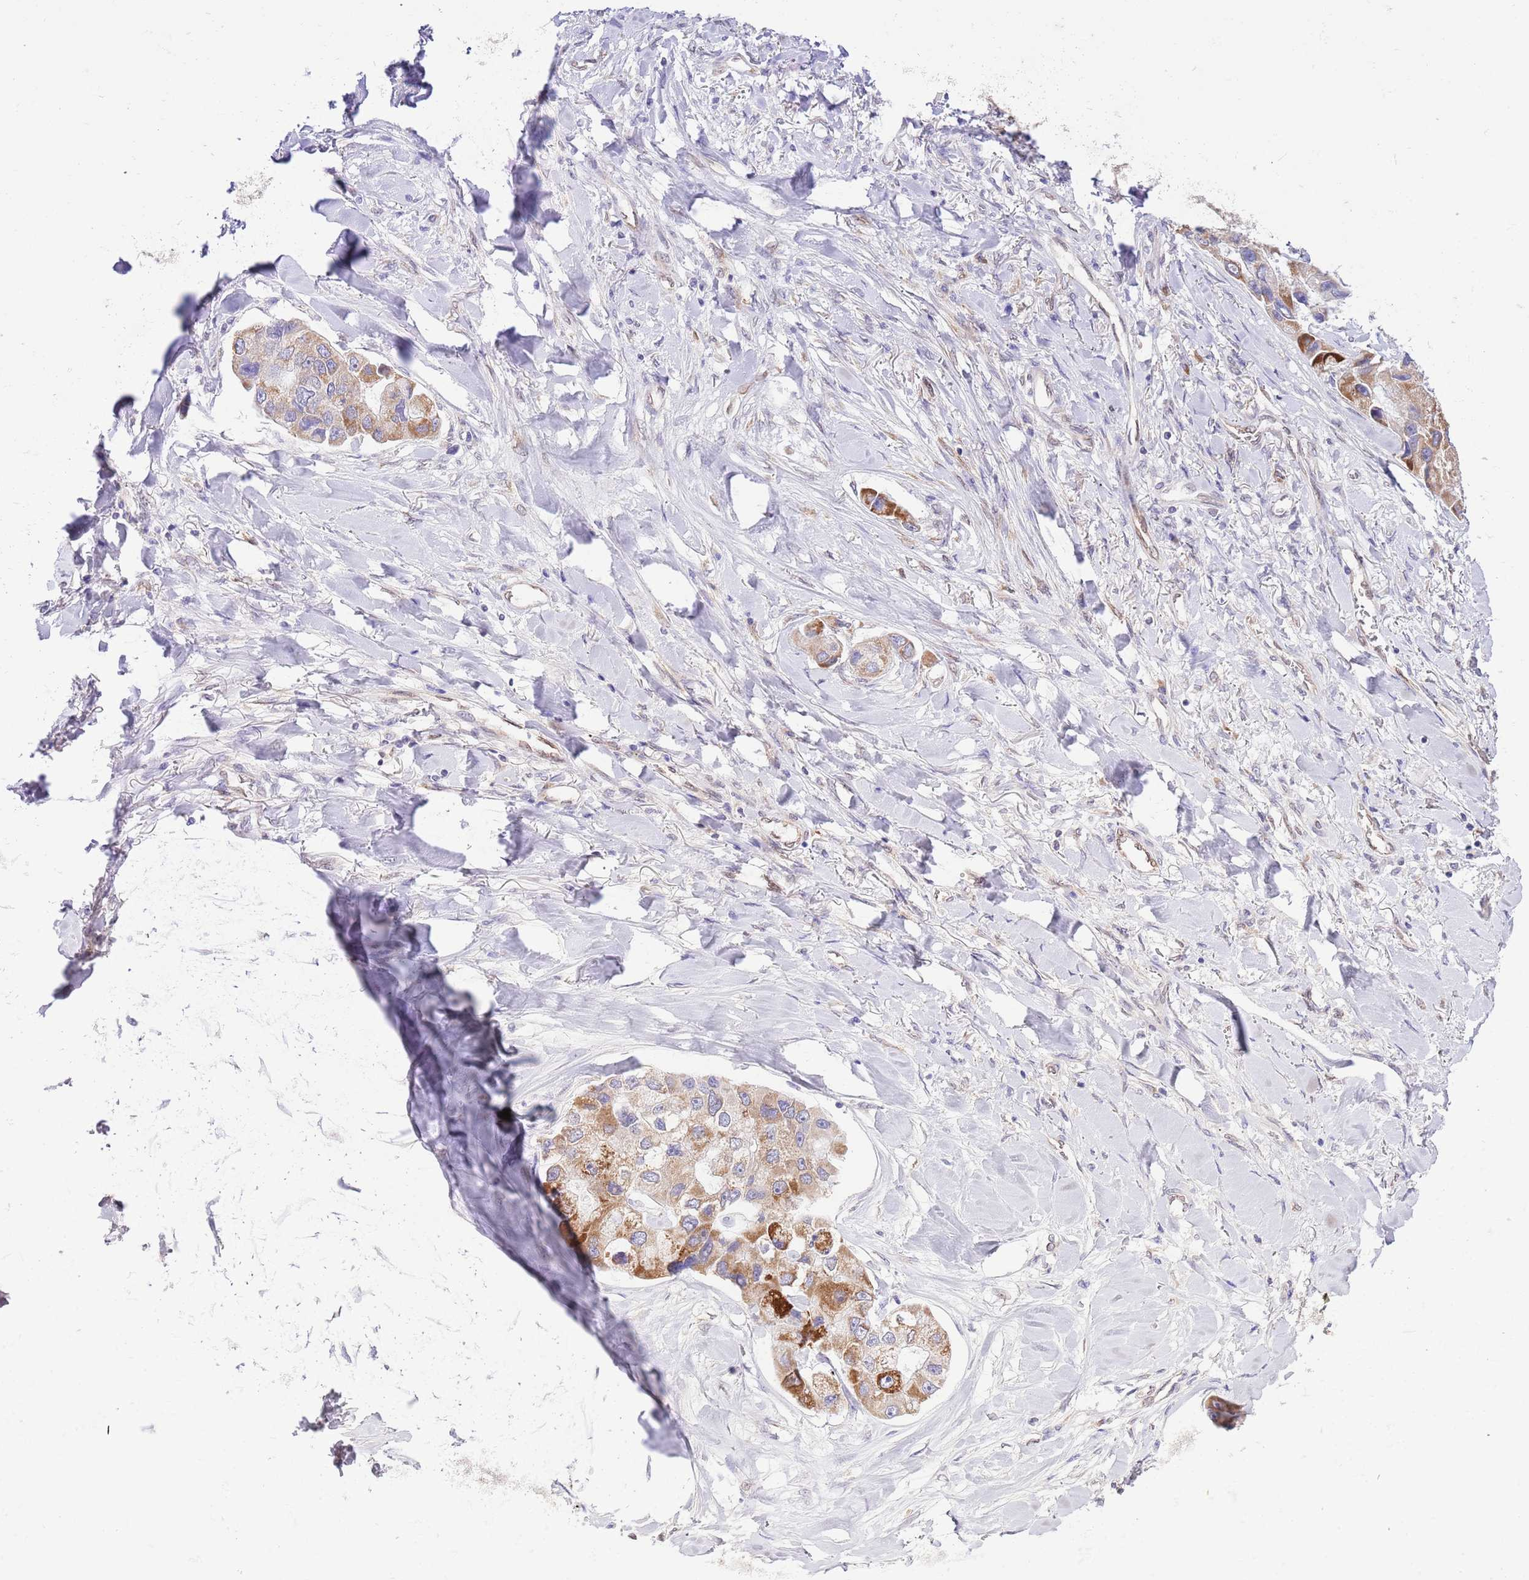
{"staining": {"intensity": "strong", "quantity": ">75%", "location": "cytoplasmic/membranous"}, "tissue": "lung cancer", "cell_type": "Tumor cells", "image_type": "cancer", "snomed": [{"axis": "morphology", "description": "Adenocarcinoma, NOS"}, {"axis": "topography", "description": "Lung"}], "caption": "This is a histology image of IHC staining of lung cancer (adenocarcinoma), which shows strong positivity in the cytoplasmic/membranous of tumor cells.", "gene": "EBPL", "patient": {"sex": "female", "age": 54}}